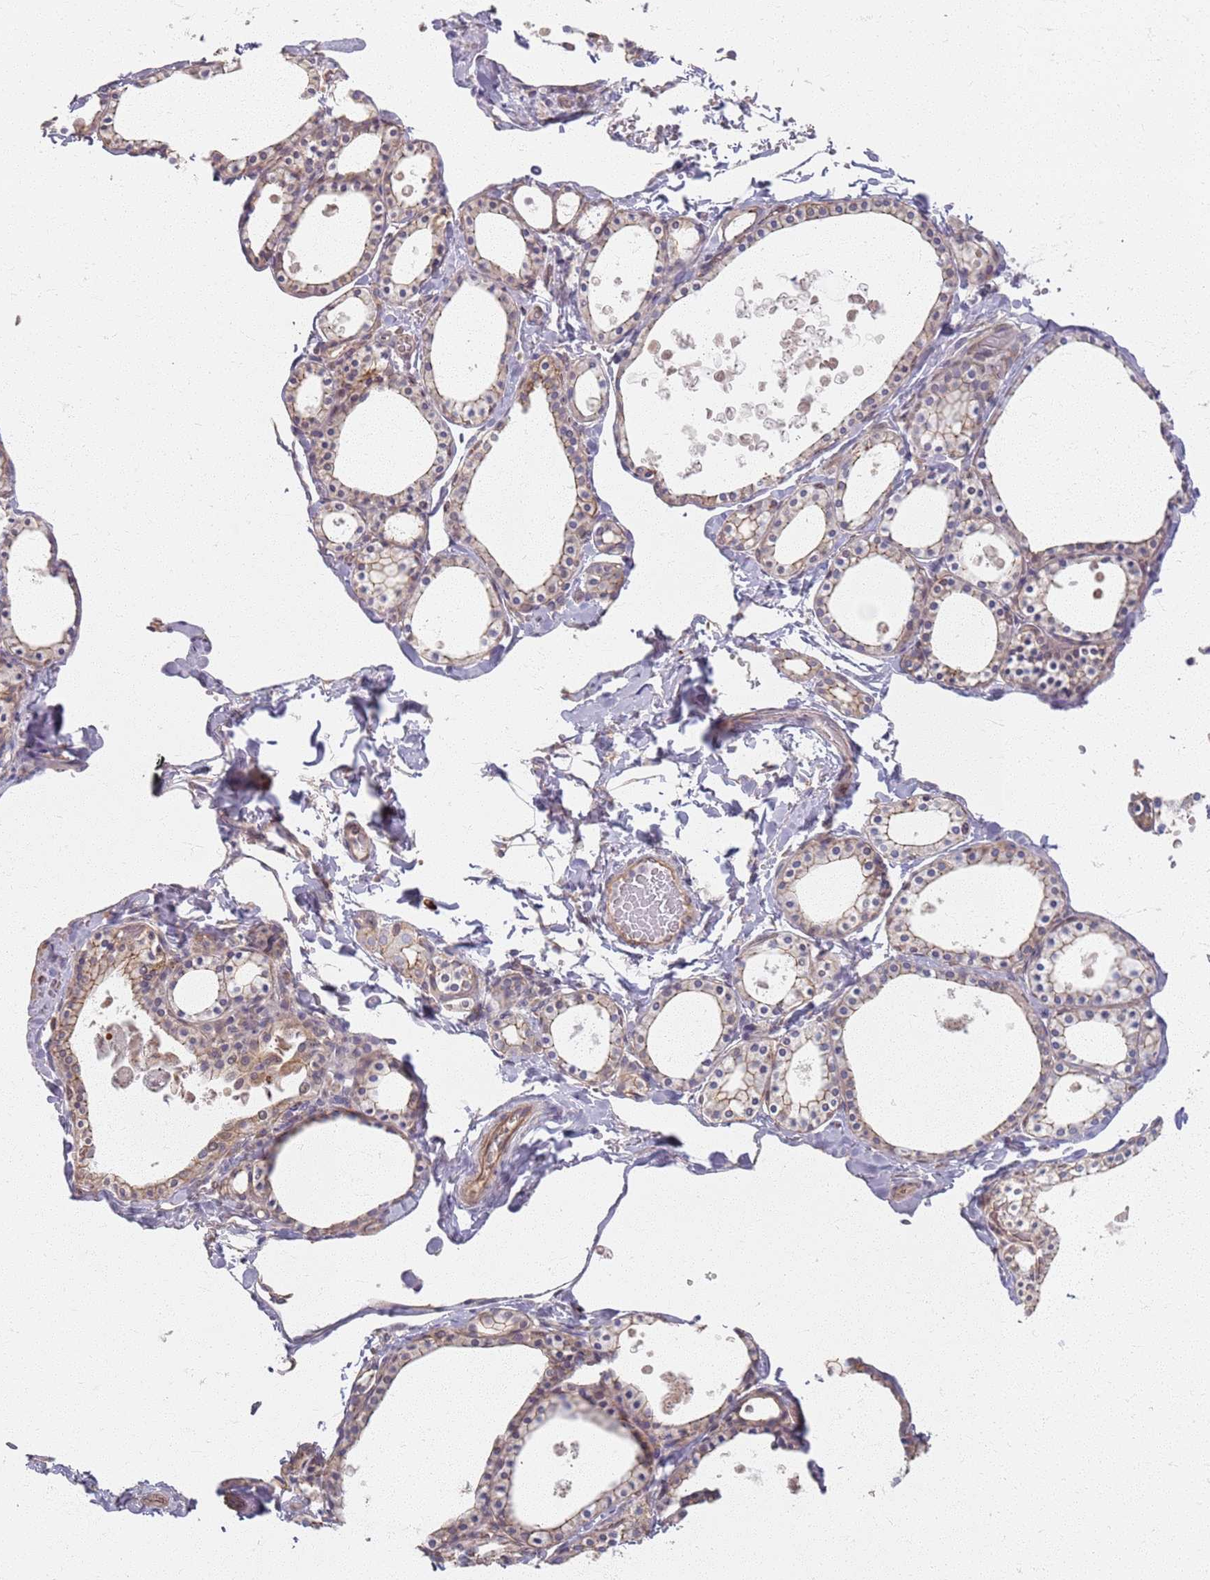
{"staining": {"intensity": "weak", "quantity": ">75%", "location": "cytoplasmic/membranous"}, "tissue": "thyroid gland", "cell_type": "Glandular cells", "image_type": "normal", "snomed": [{"axis": "morphology", "description": "Normal tissue, NOS"}, {"axis": "topography", "description": "Thyroid gland"}], "caption": "A high-resolution photomicrograph shows immunohistochemistry staining of unremarkable thyroid gland, which displays weak cytoplasmic/membranous staining in about >75% of glandular cells.", "gene": "KCNA5", "patient": {"sex": "male", "age": 56}}